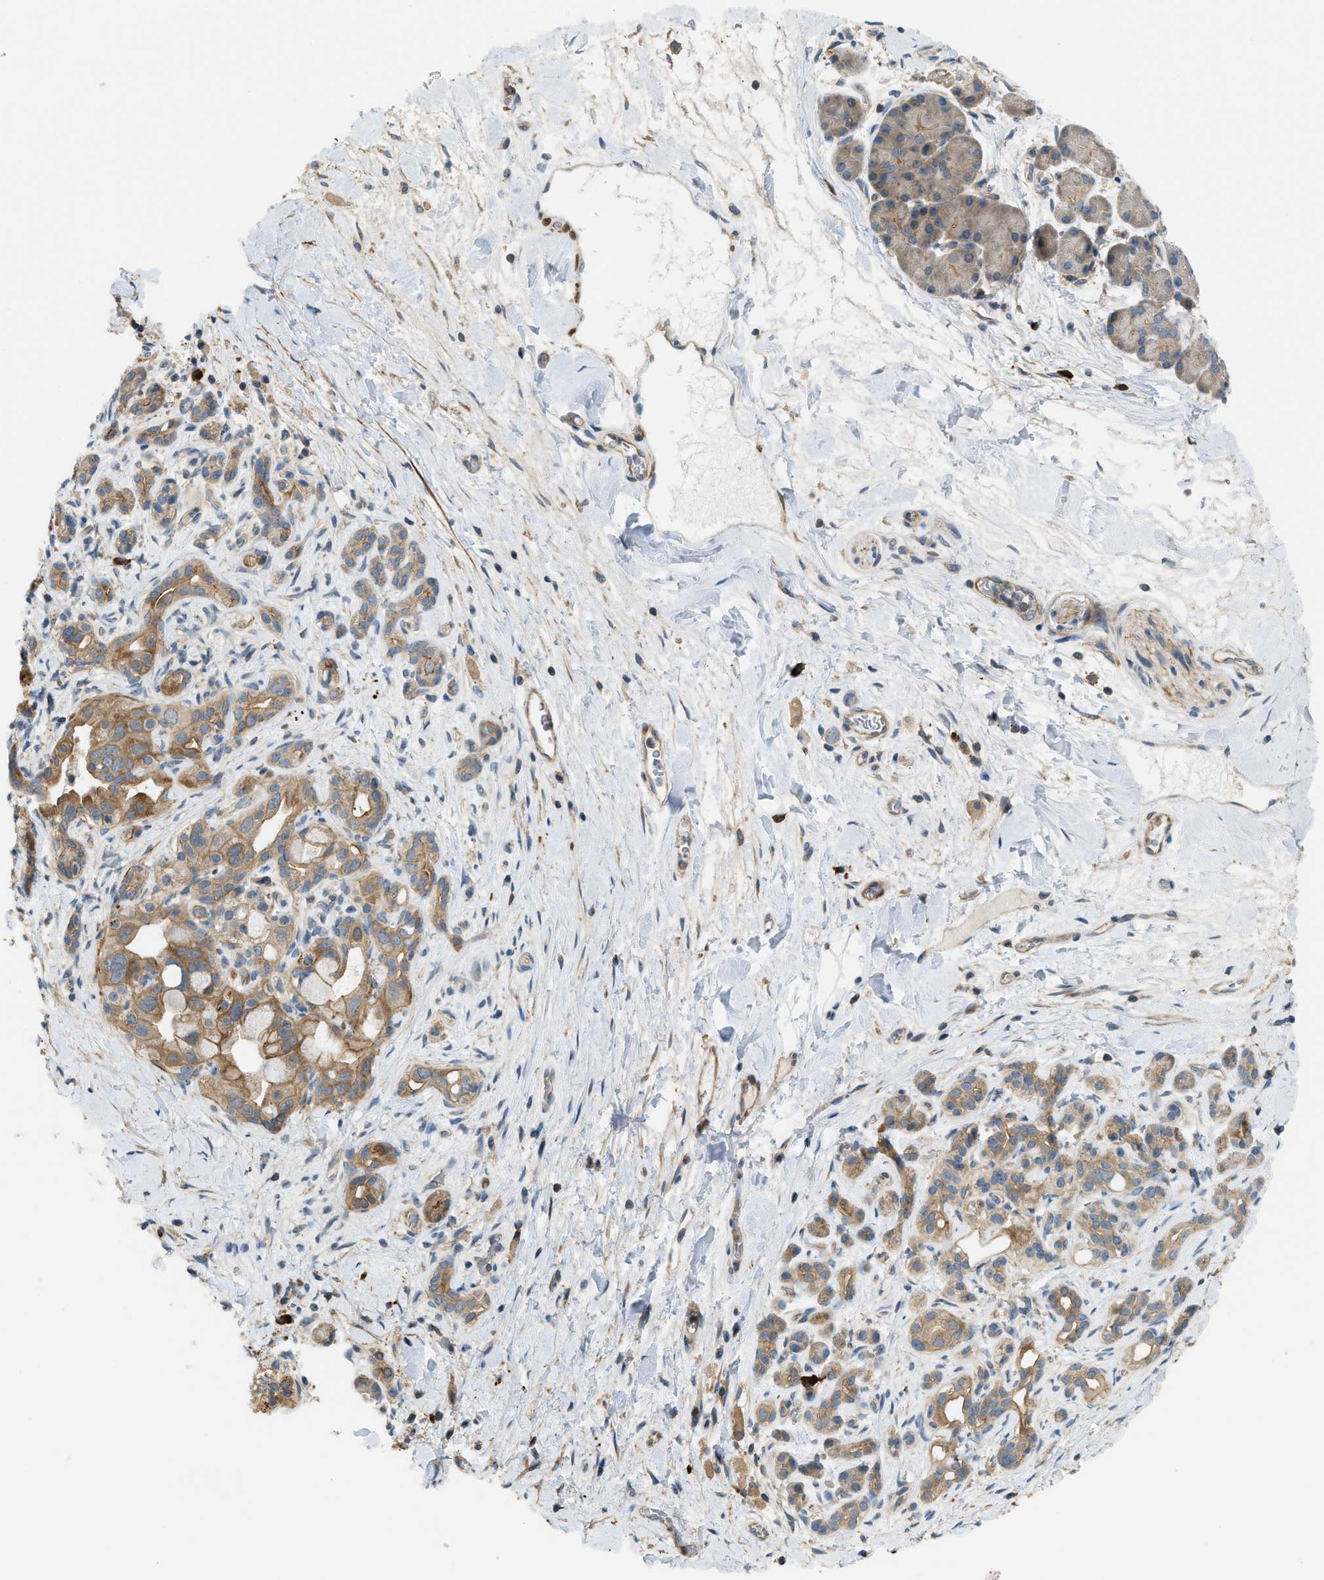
{"staining": {"intensity": "moderate", "quantity": ">75%", "location": "cytoplasmic/membranous"}, "tissue": "pancreatic cancer", "cell_type": "Tumor cells", "image_type": "cancer", "snomed": [{"axis": "morphology", "description": "Adenocarcinoma, NOS"}, {"axis": "topography", "description": "Pancreas"}], "caption": "Immunohistochemical staining of human pancreatic cancer (adenocarcinoma) exhibits medium levels of moderate cytoplasmic/membranous protein positivity in approximately >75% of tumor cells.", "gene": "BTN3A2", "patient": {"sex": "male", "age": 55}}